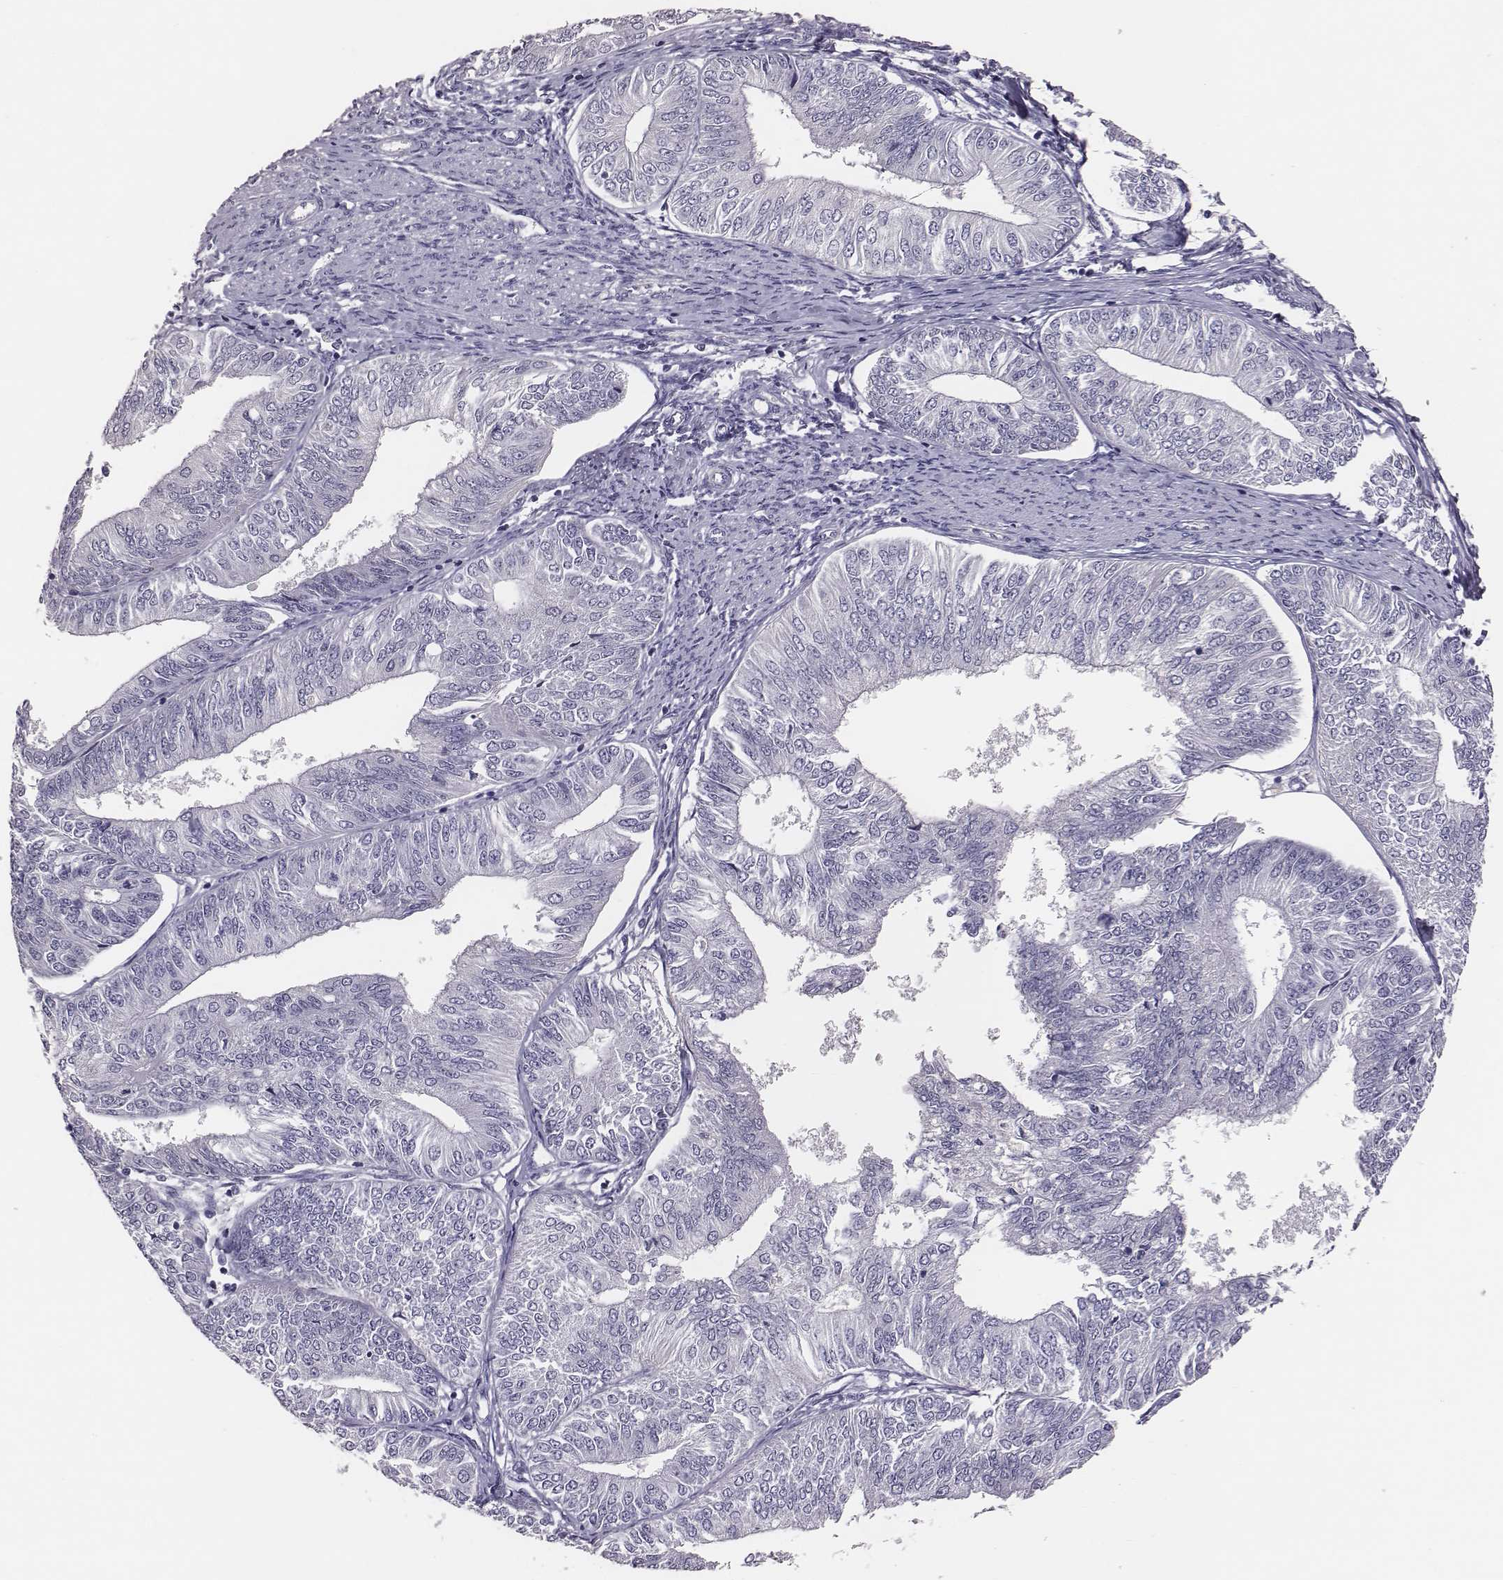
{"staining": {"intensity": "negative", "quantity": "none", "location": "none"}, "tissue": "endometrial cancer", "cell_type": "Tumor cells", "image_type": "cancer", "snomed": [{"axis": "morphology", "description": "Adenocarcinoma, NOS"}, {"axis": "topography", "description": "Endometrium"}], "caption": "High power microscopy micrograph of an immunohistochemistry (IHC) image of endometrial cancer (adenocarcinoma), revealing no significant staining in tumor cells. Nuclei are stained in blue.", "gene": "EN1", "patient": {"sex": "female", "age": 58}}